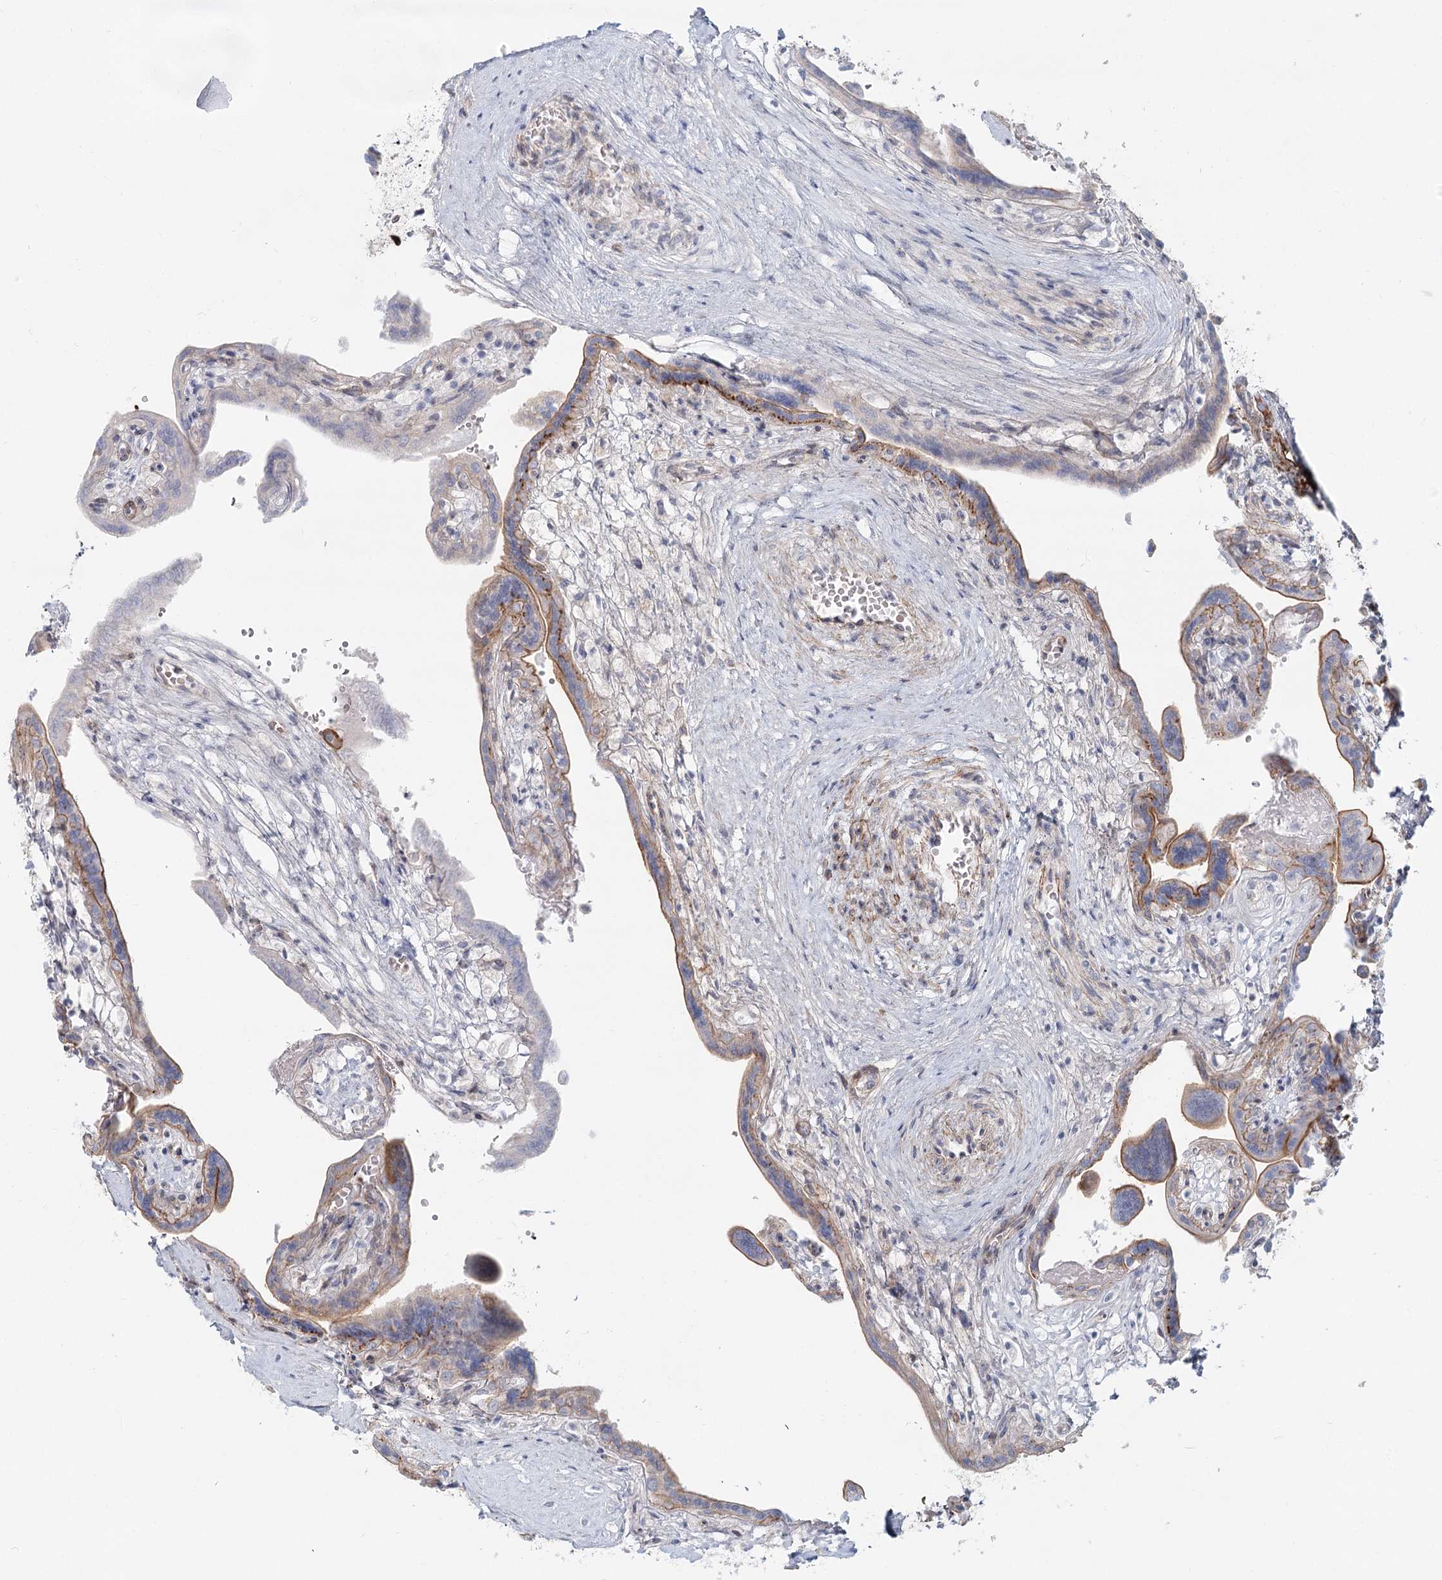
{"staining": {"intensity": "moderate", "quantity": "25%-75%", "location": "cytoplasmic/membranous"}, "tissue": "placenta", "cell_type": "Trophoblastic cells", "image_type": "normal", "snomed": [{"axis": "morphology", "description": "Normal tissue, NOS"}, {"axis": "topography", "description": "Placenta"}], "caption": "Protein expression analysis of benign human placenta reveals moderate cytoplasmic/membranous positivity in approximately 25%-75% of trophoblastic cells.", "gene": "ZFYVE28", "patient": {"sex": "female", "age": 37}}